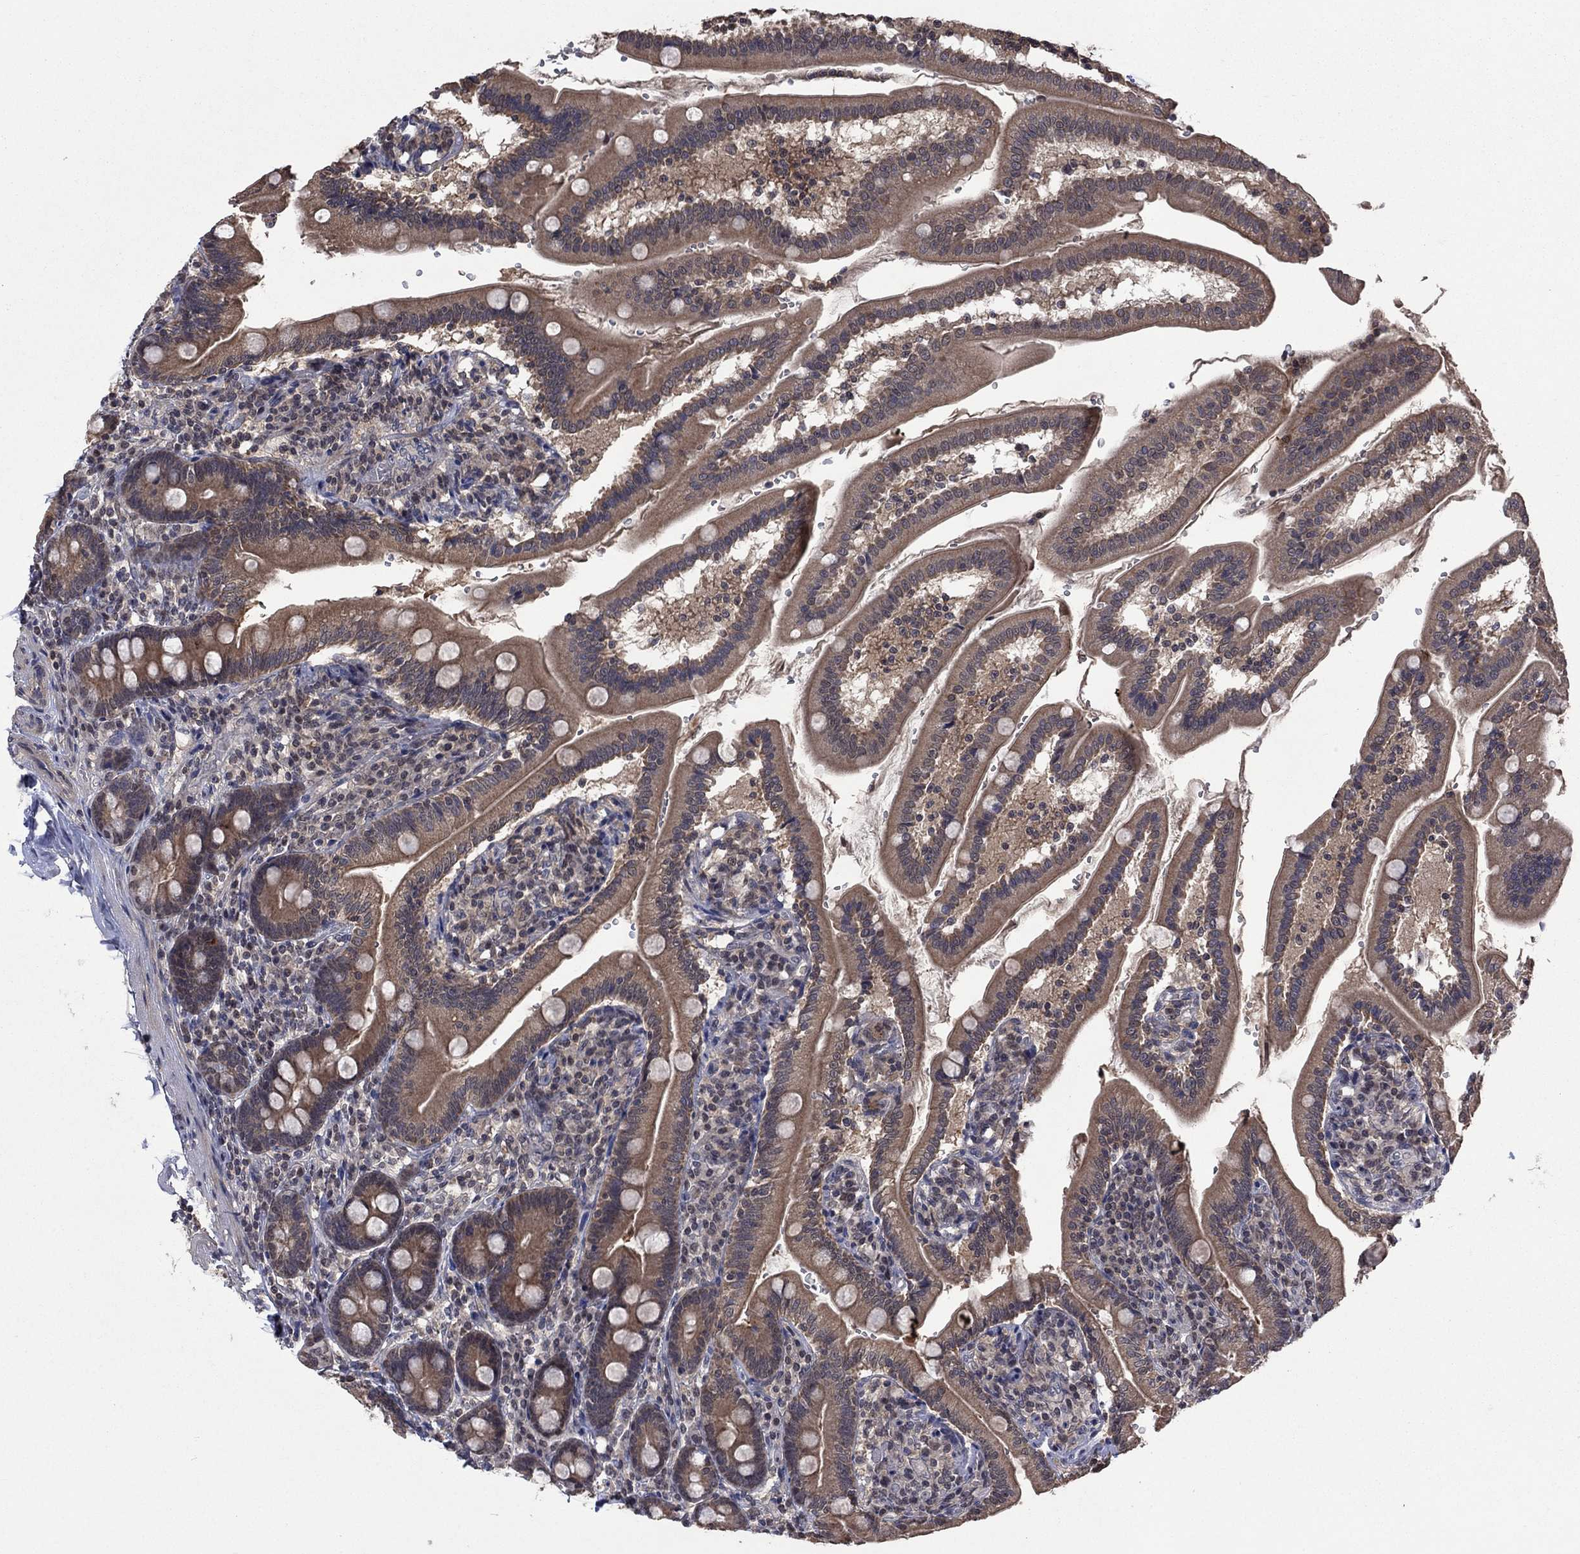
{"staining": {"intensity": "moderate", "quantity": ">75%", "location": "cytoplasmic/membranous"}, "tissue": "duodenum", "cell_type": "Glandular cells", "image_type": "normal", "snomed": [{"axis": "morphology", "description": "Normal tissue, NOS"}, {"axis": "topography", "description": "Duodenum"}], "caption": "Protein staining of benign duodenum shows moderate cytoplasmic/membranous staining in about >75% of glandular cells.", "gene": "IAH1", "patient": {"sex": "female", "age": 67}}